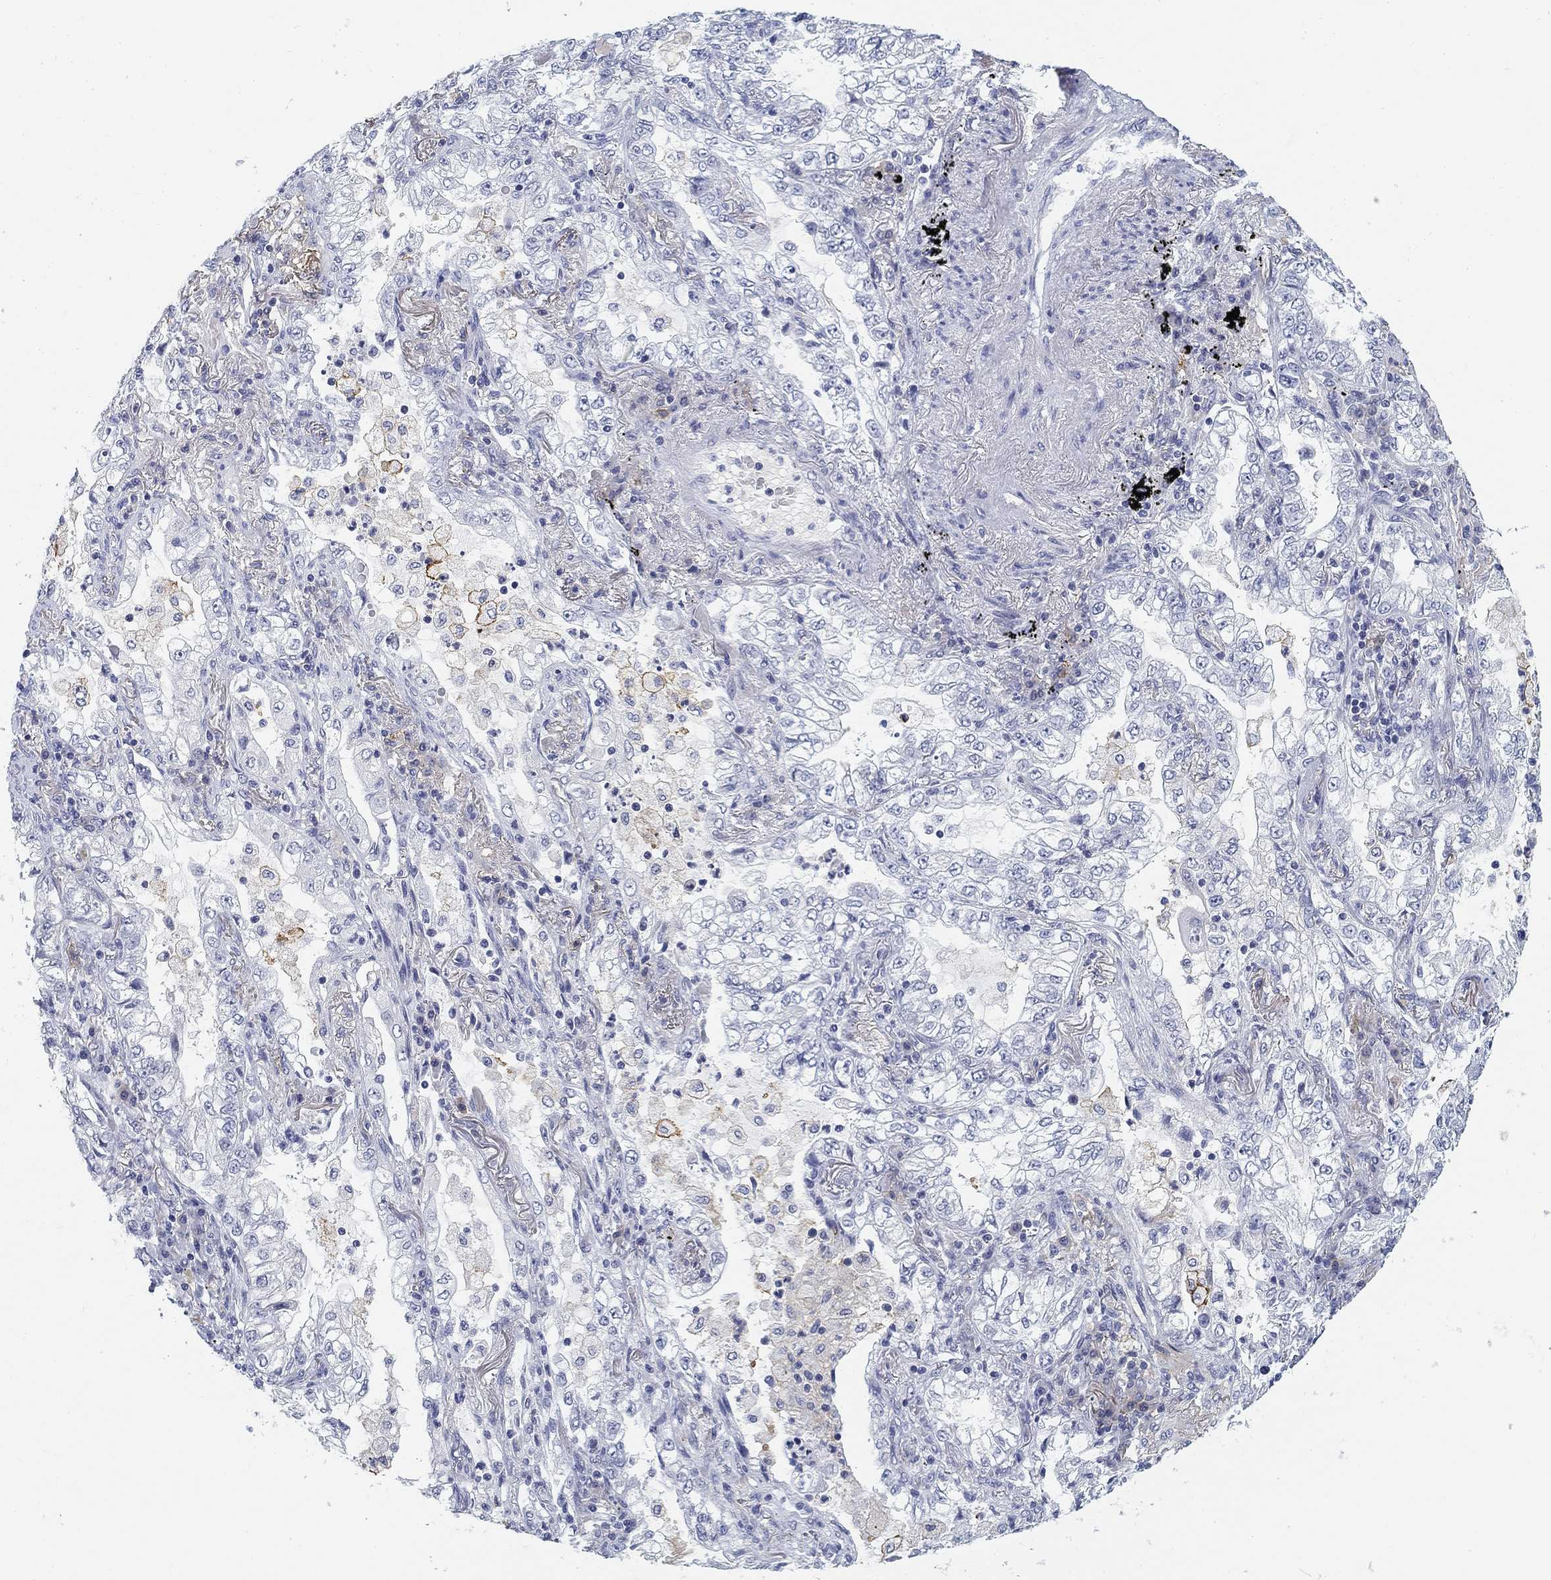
{"staining": {"intensity": "negative", "quantity": "none", "location": "none"}, "tissue": "lung cancer", "cell_type": "Tumor cells", "image_type": "cancer", "snomed": [{"axis": "morphology", "description": "Adenocarcinoma, NOS"}, {"axis": "topography", "description": "Lung"}], "caption": "Tumor cells are negative for brown protein staining in lung cancer.", "gene": "SLC2A5", "patient": {"sex": "female", "age": 73}}